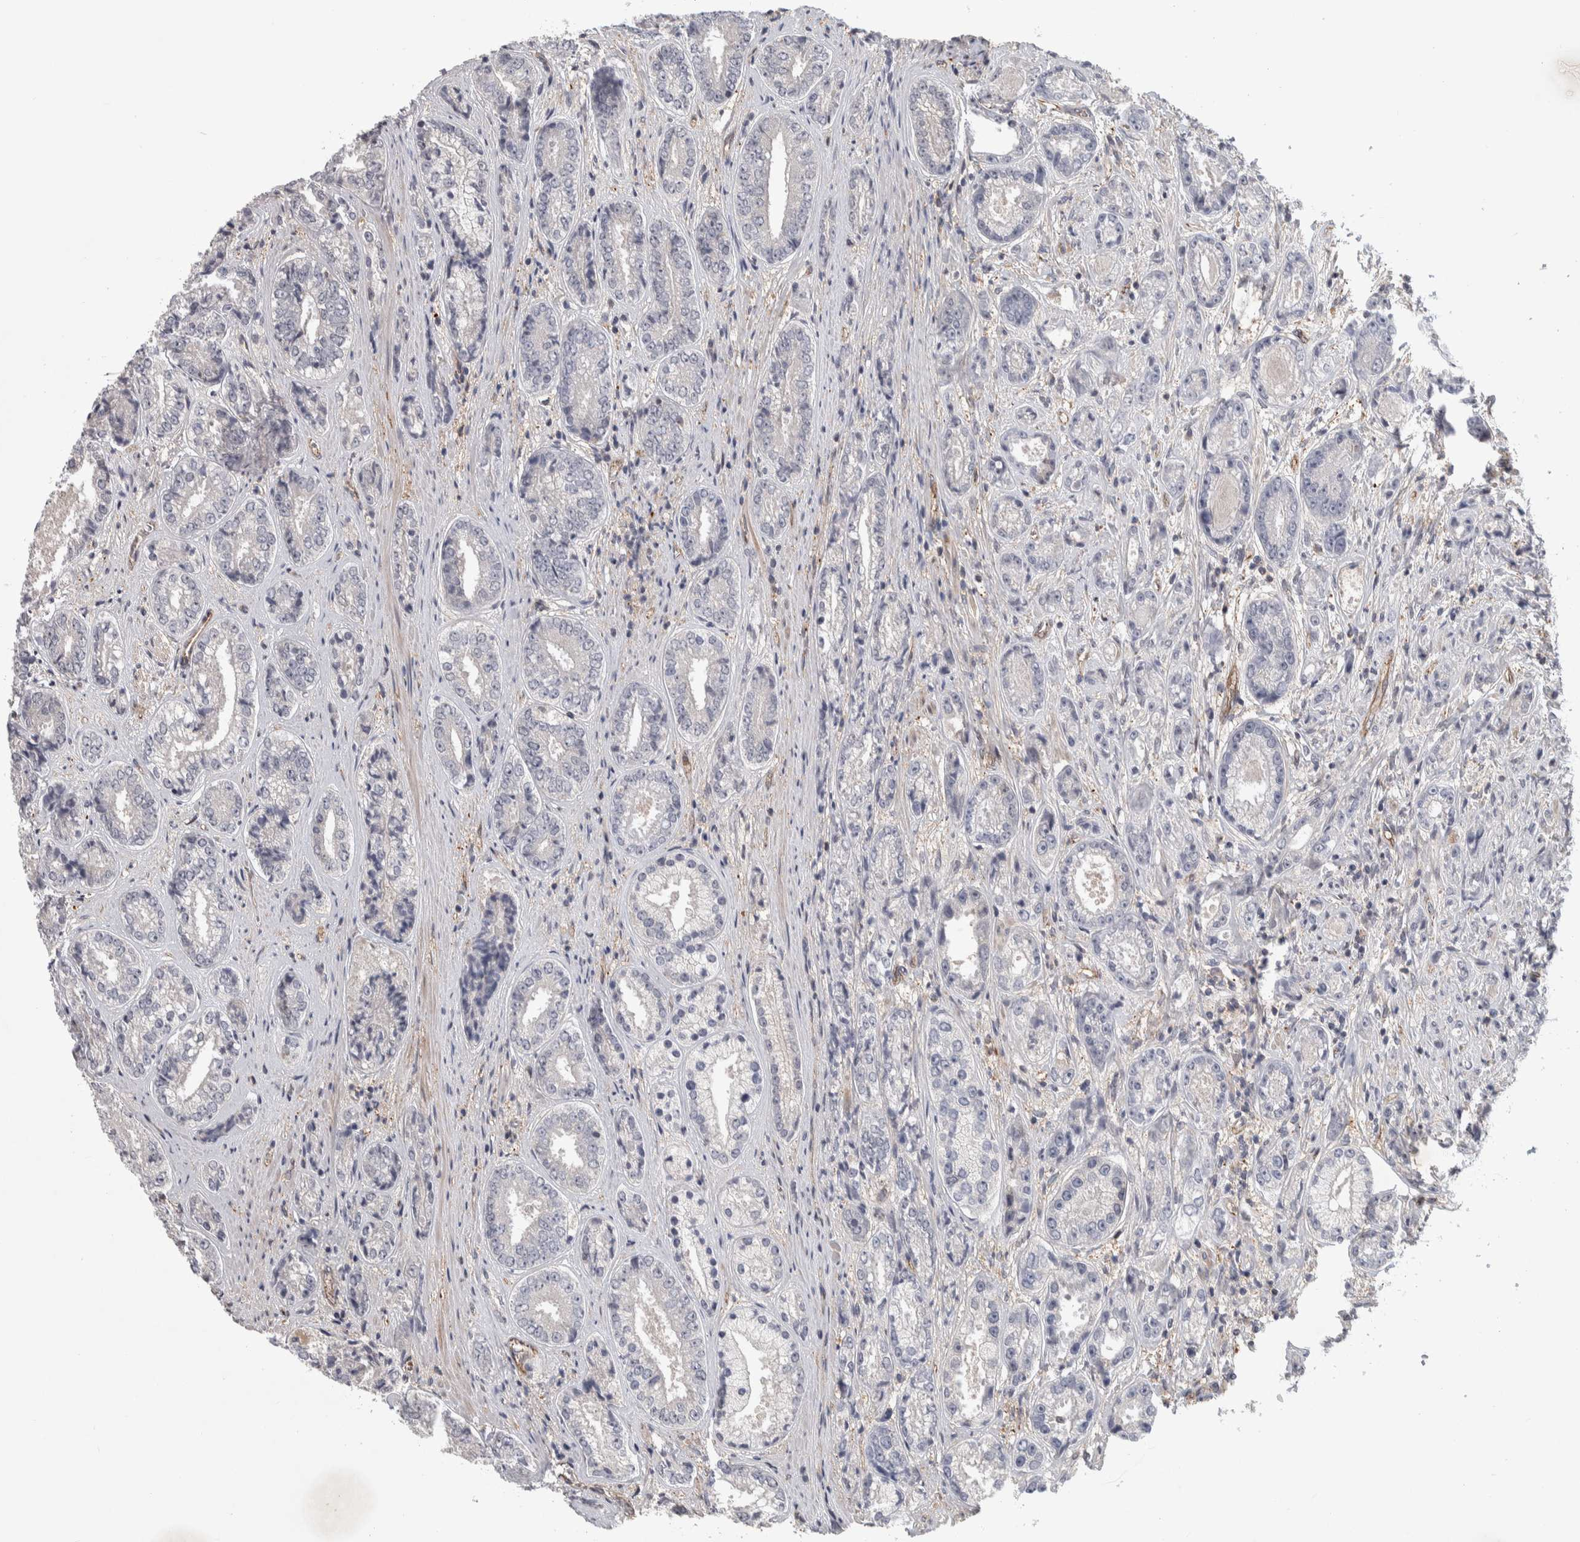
{"staining": {"intensity": "negative", "quantity": "none", "location": "none"}, "tissue": "prostate cancer", "cell_type": "Tumor cells", "image_type": "cancer", "snomed": [{"axis": "morphology", "description": "Adenocarcinoma, High grade"}, {"axis": "topography", "description": "Prostate"}], "caption": "Immunohistochemistry histopathology image of neoplastic tissue: adenocarcinoma (high-grade) (prostate) stained with DAB reveals no significant protein positivity in tumor cells. (DAB (3,3'-diaminobenzidine) immunohistochemistry (IHC) visualized using brightfield microscopy, high magnification).", "gene": "ZNF862", "patient": {"sex": "male", "age": 61}}